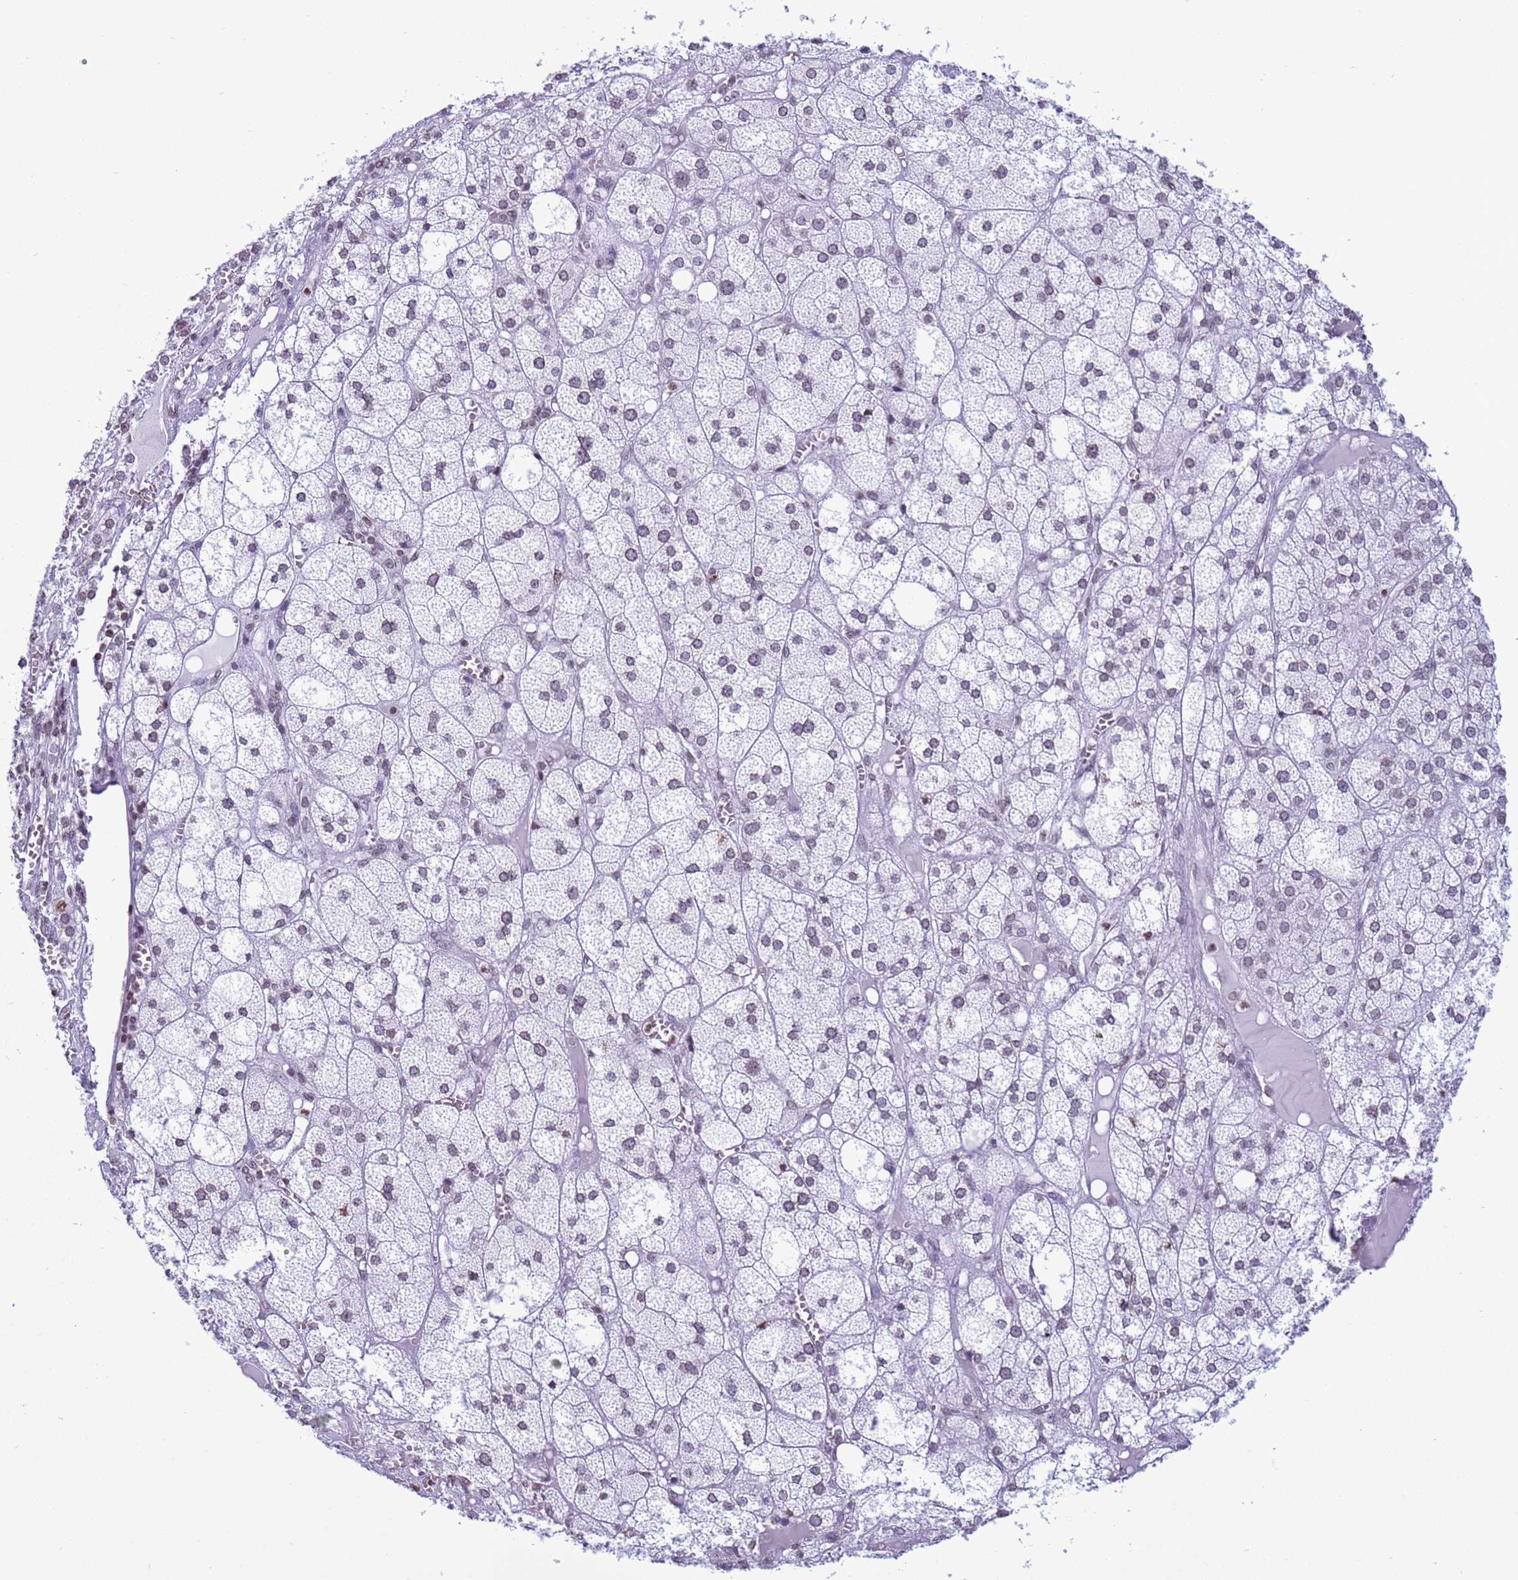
{"staining": {"intensity": "weak", "quantity": "<25%", "location": "nuclear"}, "tissue": "adrenal gland", "cell_type": "Glandular cells", "image_type": "normal", "snomed": [{"axis": "morphology", "description": "Normal tissue, NOS"}, {"axis": "topography", "description": "Adrenal gland"}], "caption": "Photomicrograph shows no significant protein expression in glandular cells of unremarkable adrenal gland.", "gene": "H4C11", "patient": {"sex": "female", "age": 61}}